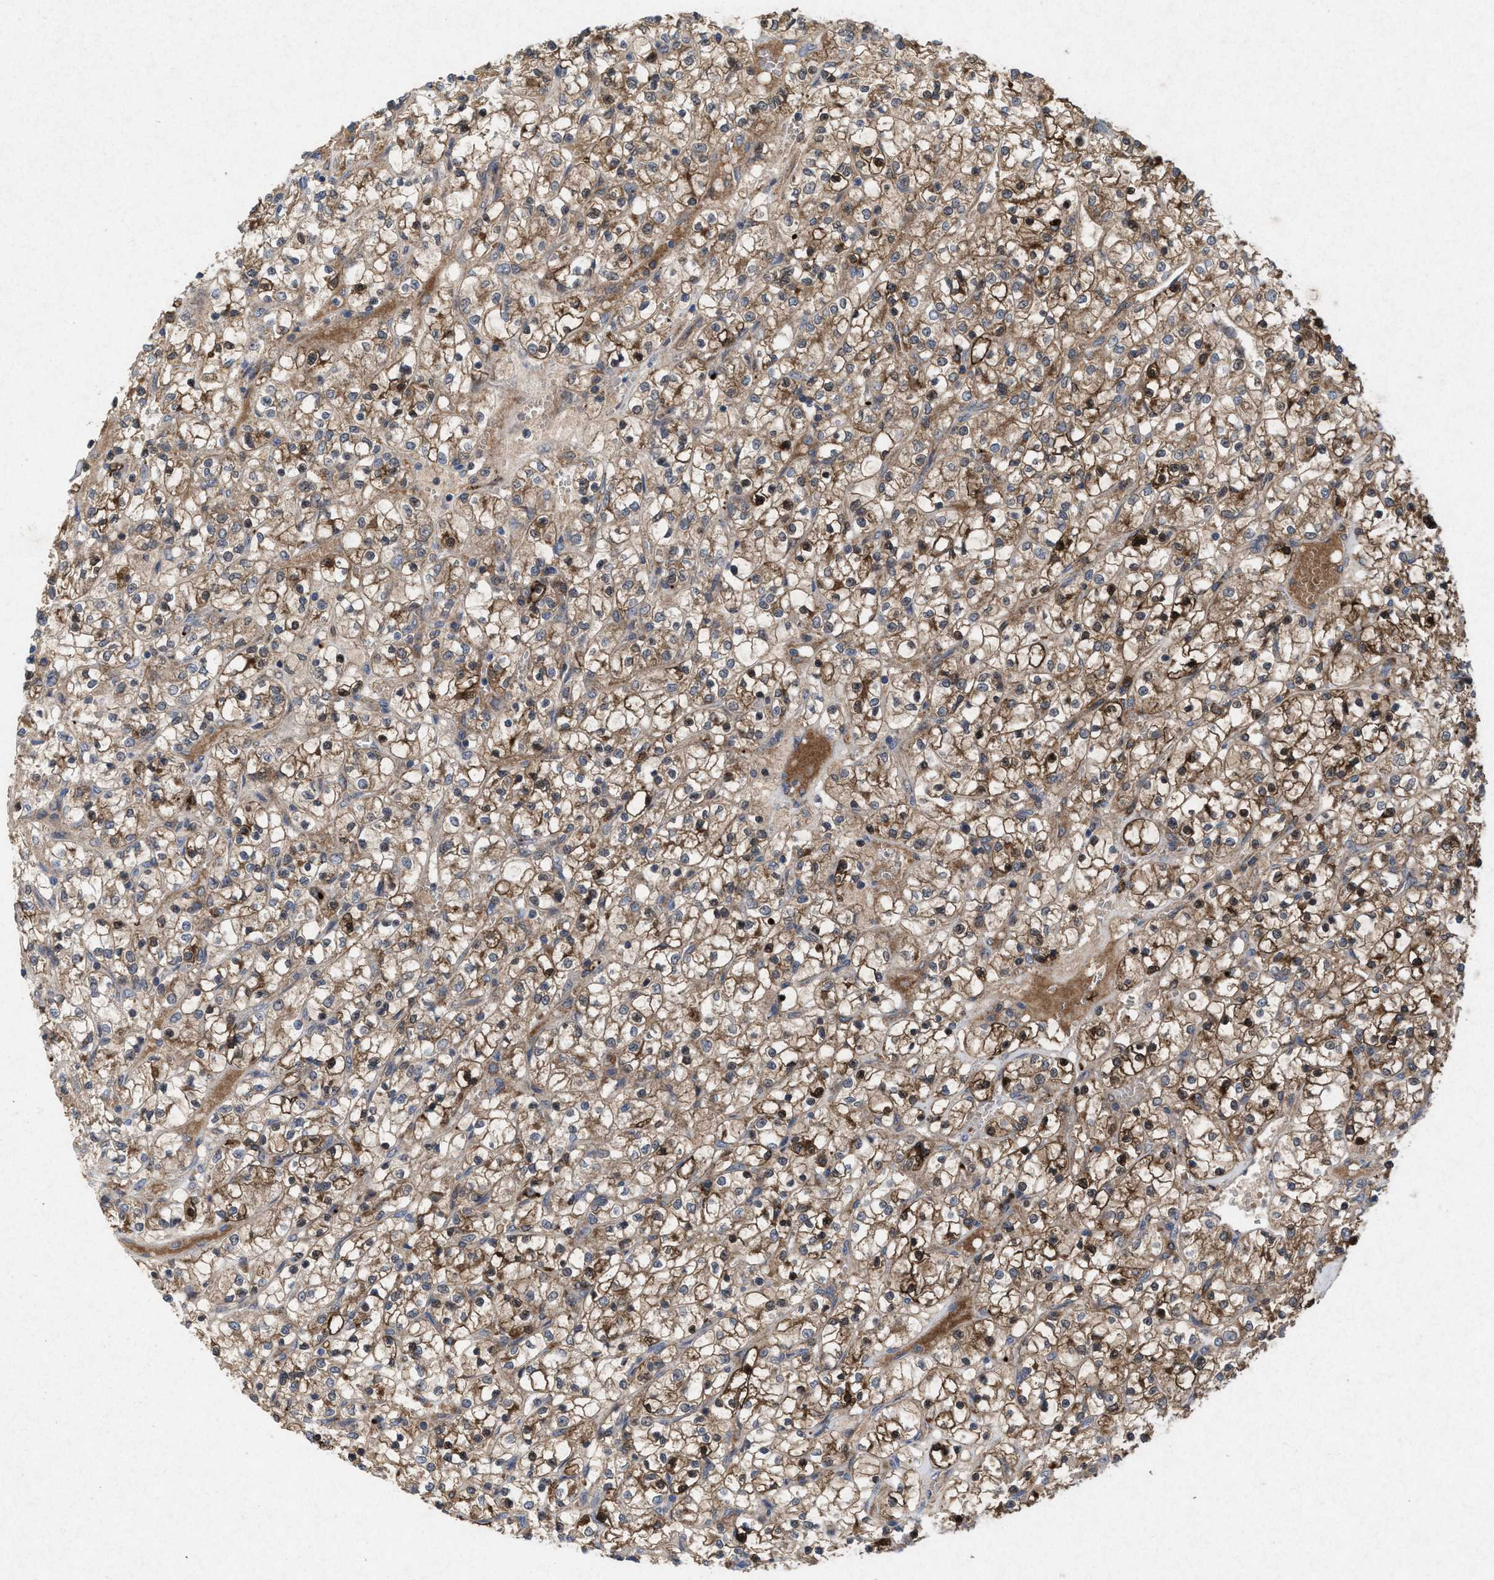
{"staining": {"intensity": "moderate", "quantity": ">75%", "location": "cytoplasmic/membranous"}, "tissue": "renal cancer", "cell_type": "Tumor cells", "image_type": "cancer", "snomed": [{"axis": "morphology", "description": "Adenocarcinoma, NOS"}, {"axis": "topography", "description": "Kidney"}], "caption": "High-power microscopy captured an immunohistochemistry micrograph of renal adenocarcinoma, revealing moderate cytoplasmic/membranous expression in about >75% of tumor cells. (brown staining indicates protein expression, while blue staining denotes nuclei).", "gene": "MSI2", "patient": {"sex": "female", "age": 69}}